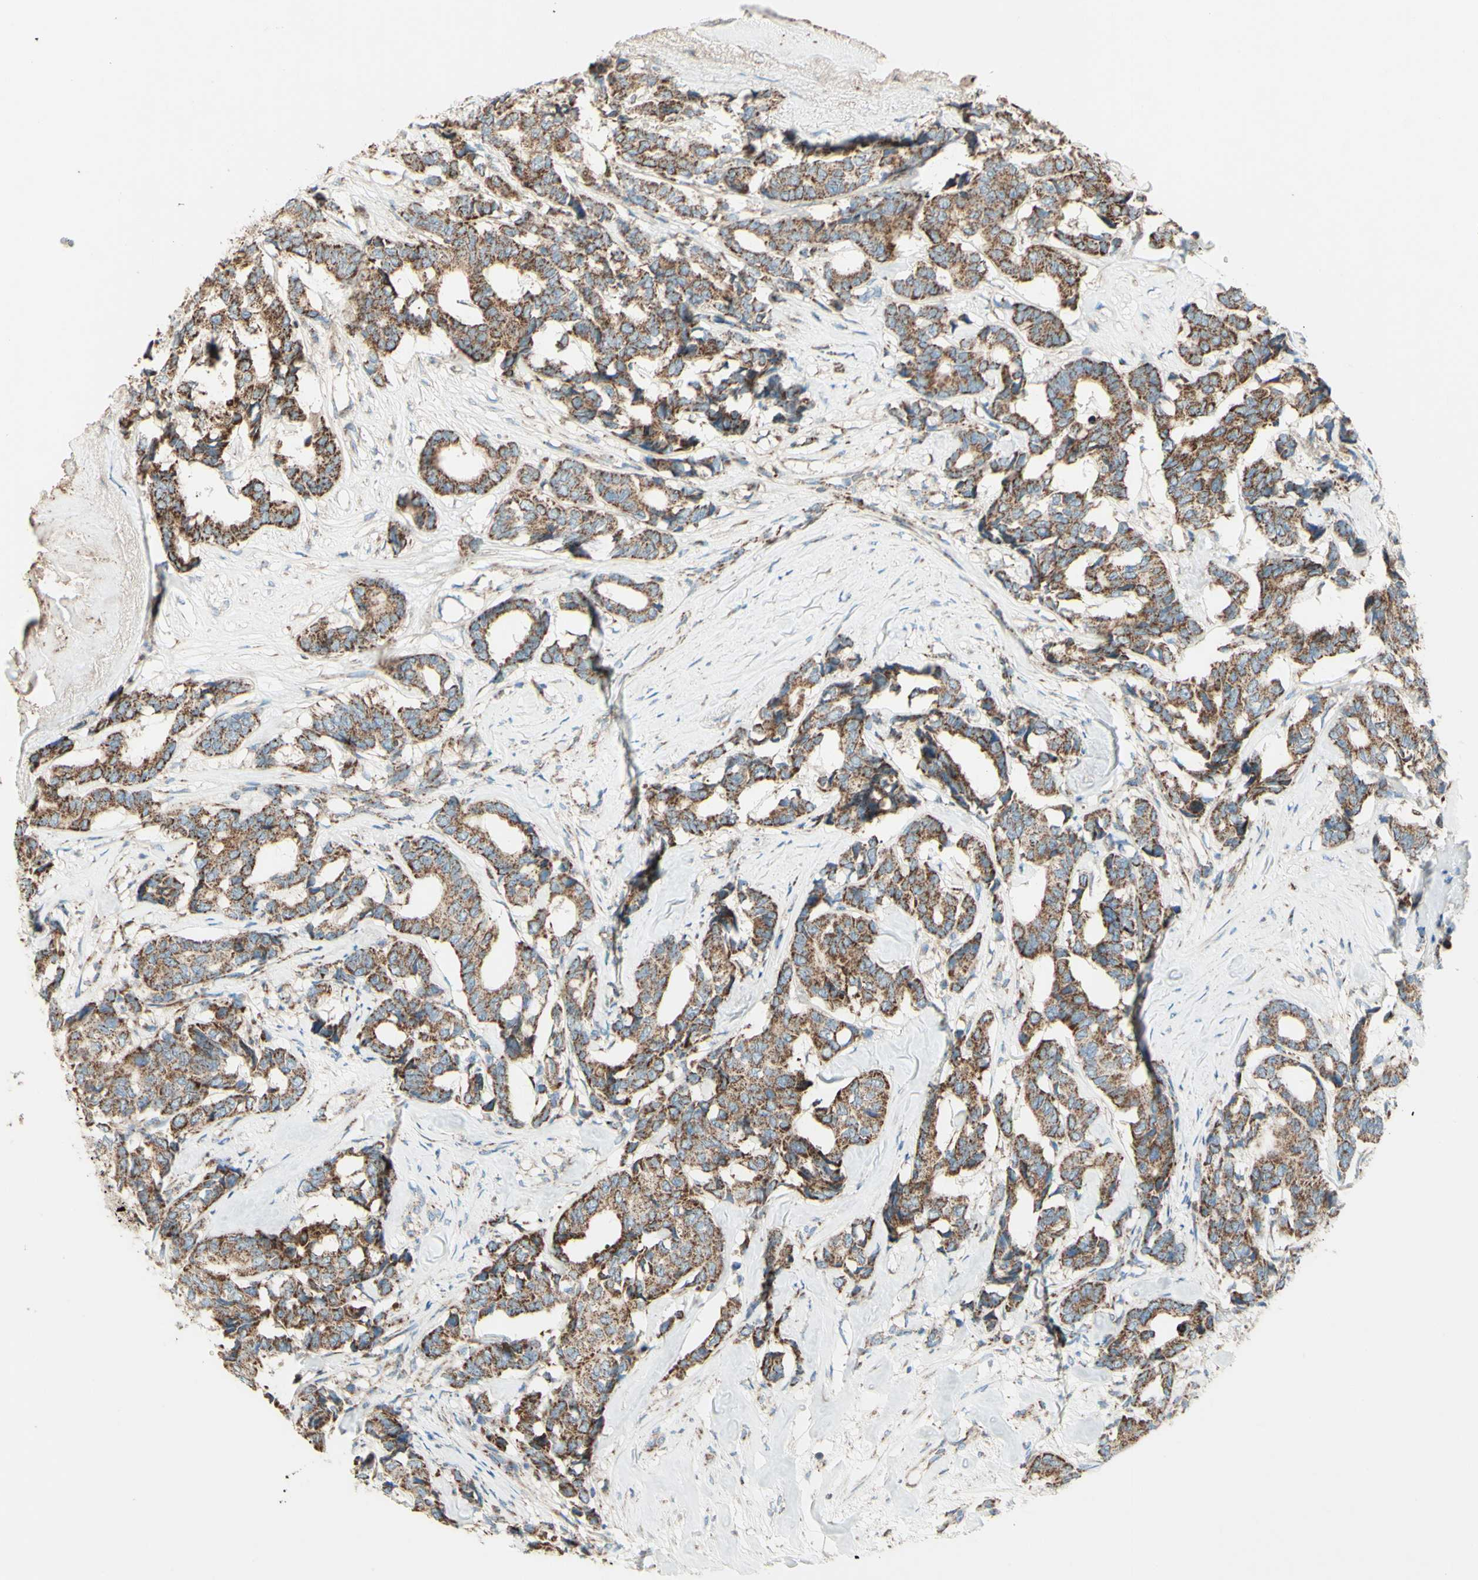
{"staining": {"intensity": "strong", "quantity": ">75%", "location": "cytoplasmic/membranous"}, "tissue": "breast cancer", "cell_type": "Tumor cells", "image_type": "cancer", "snomed": [{"axis": "morphology", "description": "Duct carcinoma"}, {"axis": "topography", "description": "Breast"}], "caption": "The histopathology image shows a brown stain indicating the presence of a protein in the cytoplasmic/membranous of tumor cells in breast cancer.", "gene": "RHOT1", "patient": {"sex": "female", "age": 87}}